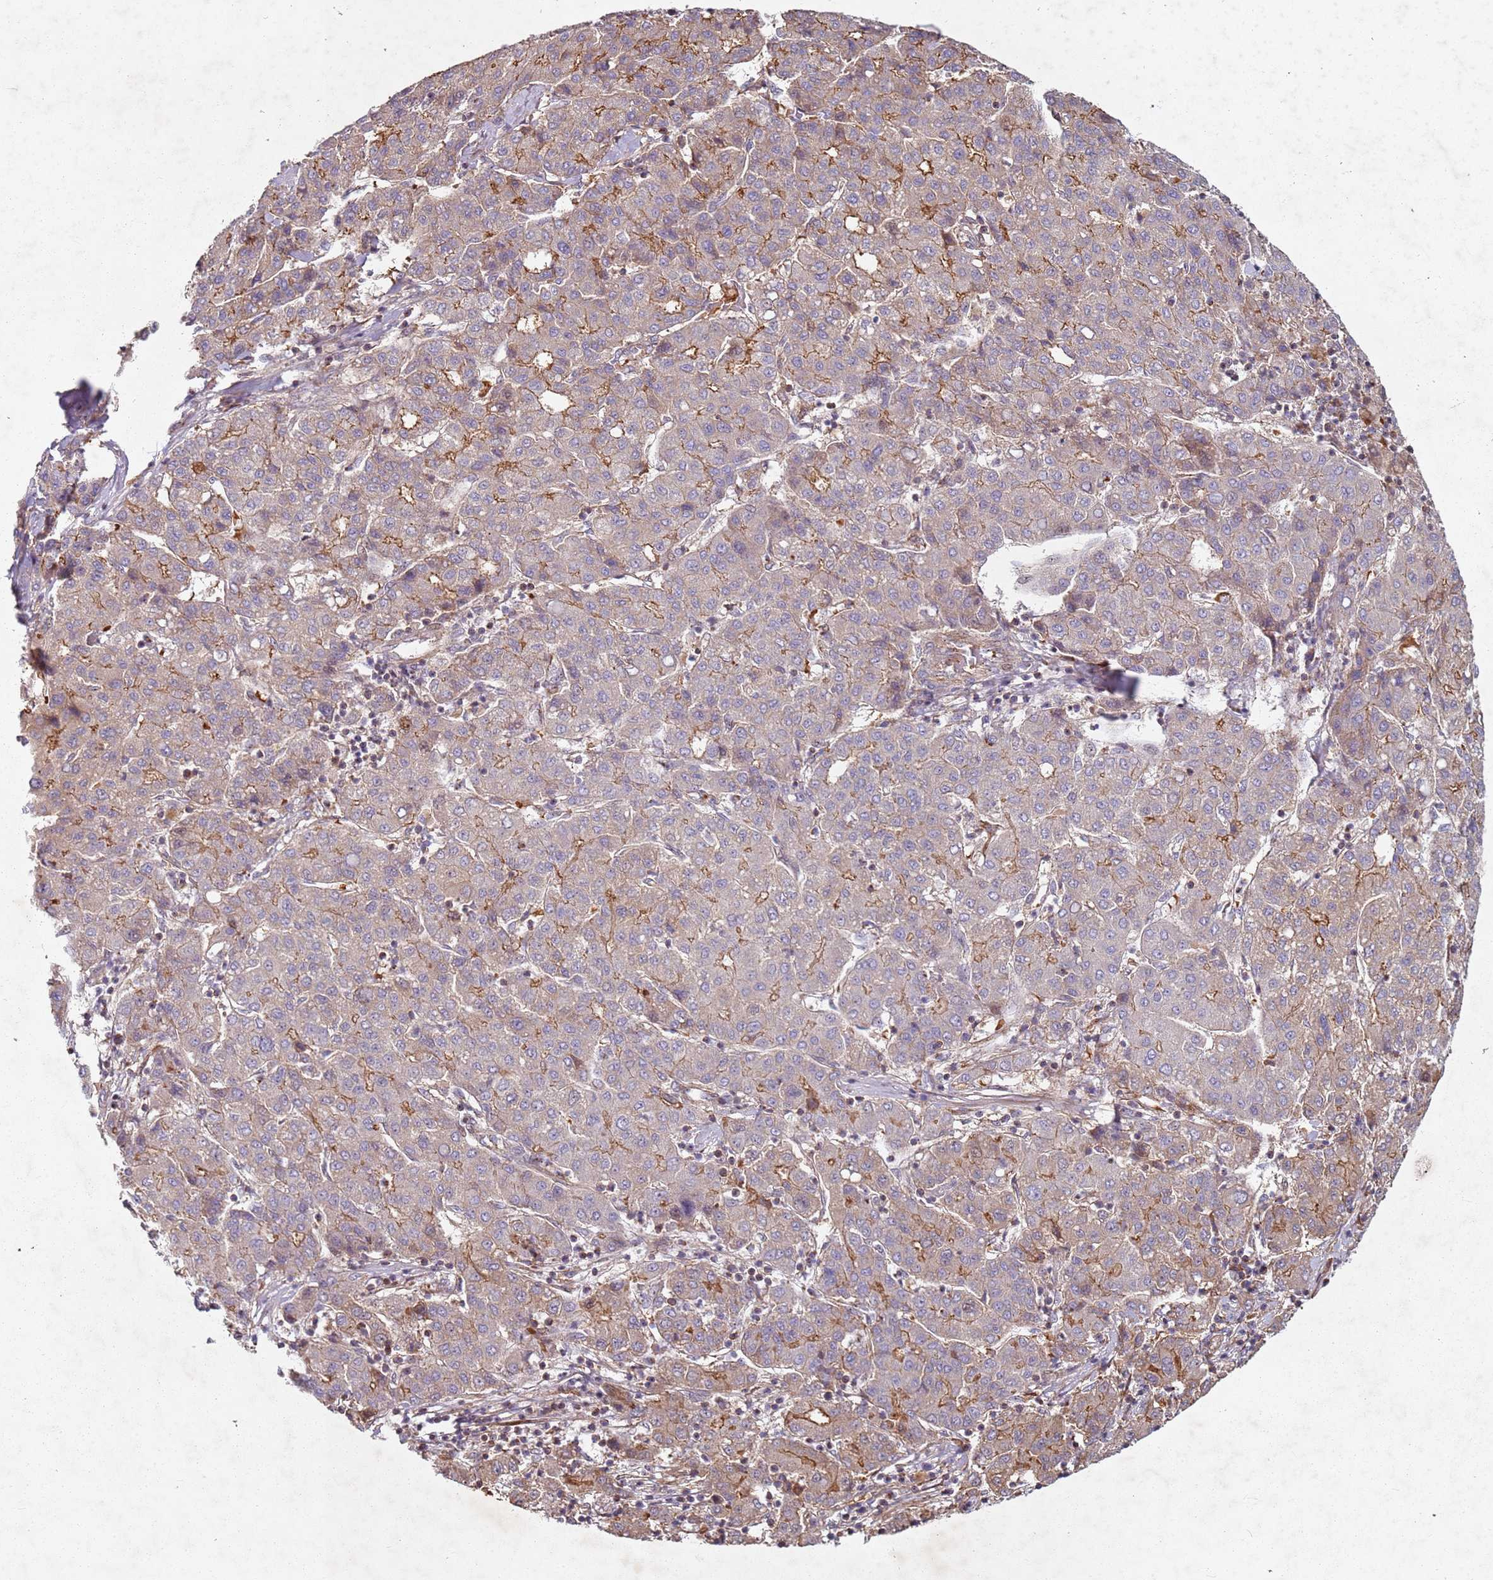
{"staining": {"intensity": "moderate", "quantity": "25%-75%", "location": "cytoplasmic/membranous"}, "tissue": "liver cancer", "cell_type": "Tumor cells", "image_type": "cancer", "snomed": [{"axis": "morphology", "description": "Carcinoma, Hepatocellular, NOS"}, {"axis": "topography", "description": "Liver"}], "caption": "The image reveals staining of liver cancer, revealing moderate cytoplasmic/membranous protein expression (brown color) within tumor cells. The protein of interest is stained brown, and the nuclei are stained in blue (DAB (3,3'-diaminobenzidine) IHC with brightfield microscopy, high magnification).", "gene": "C2CD4B", "patient": {"sex": "male", "age": 65}}